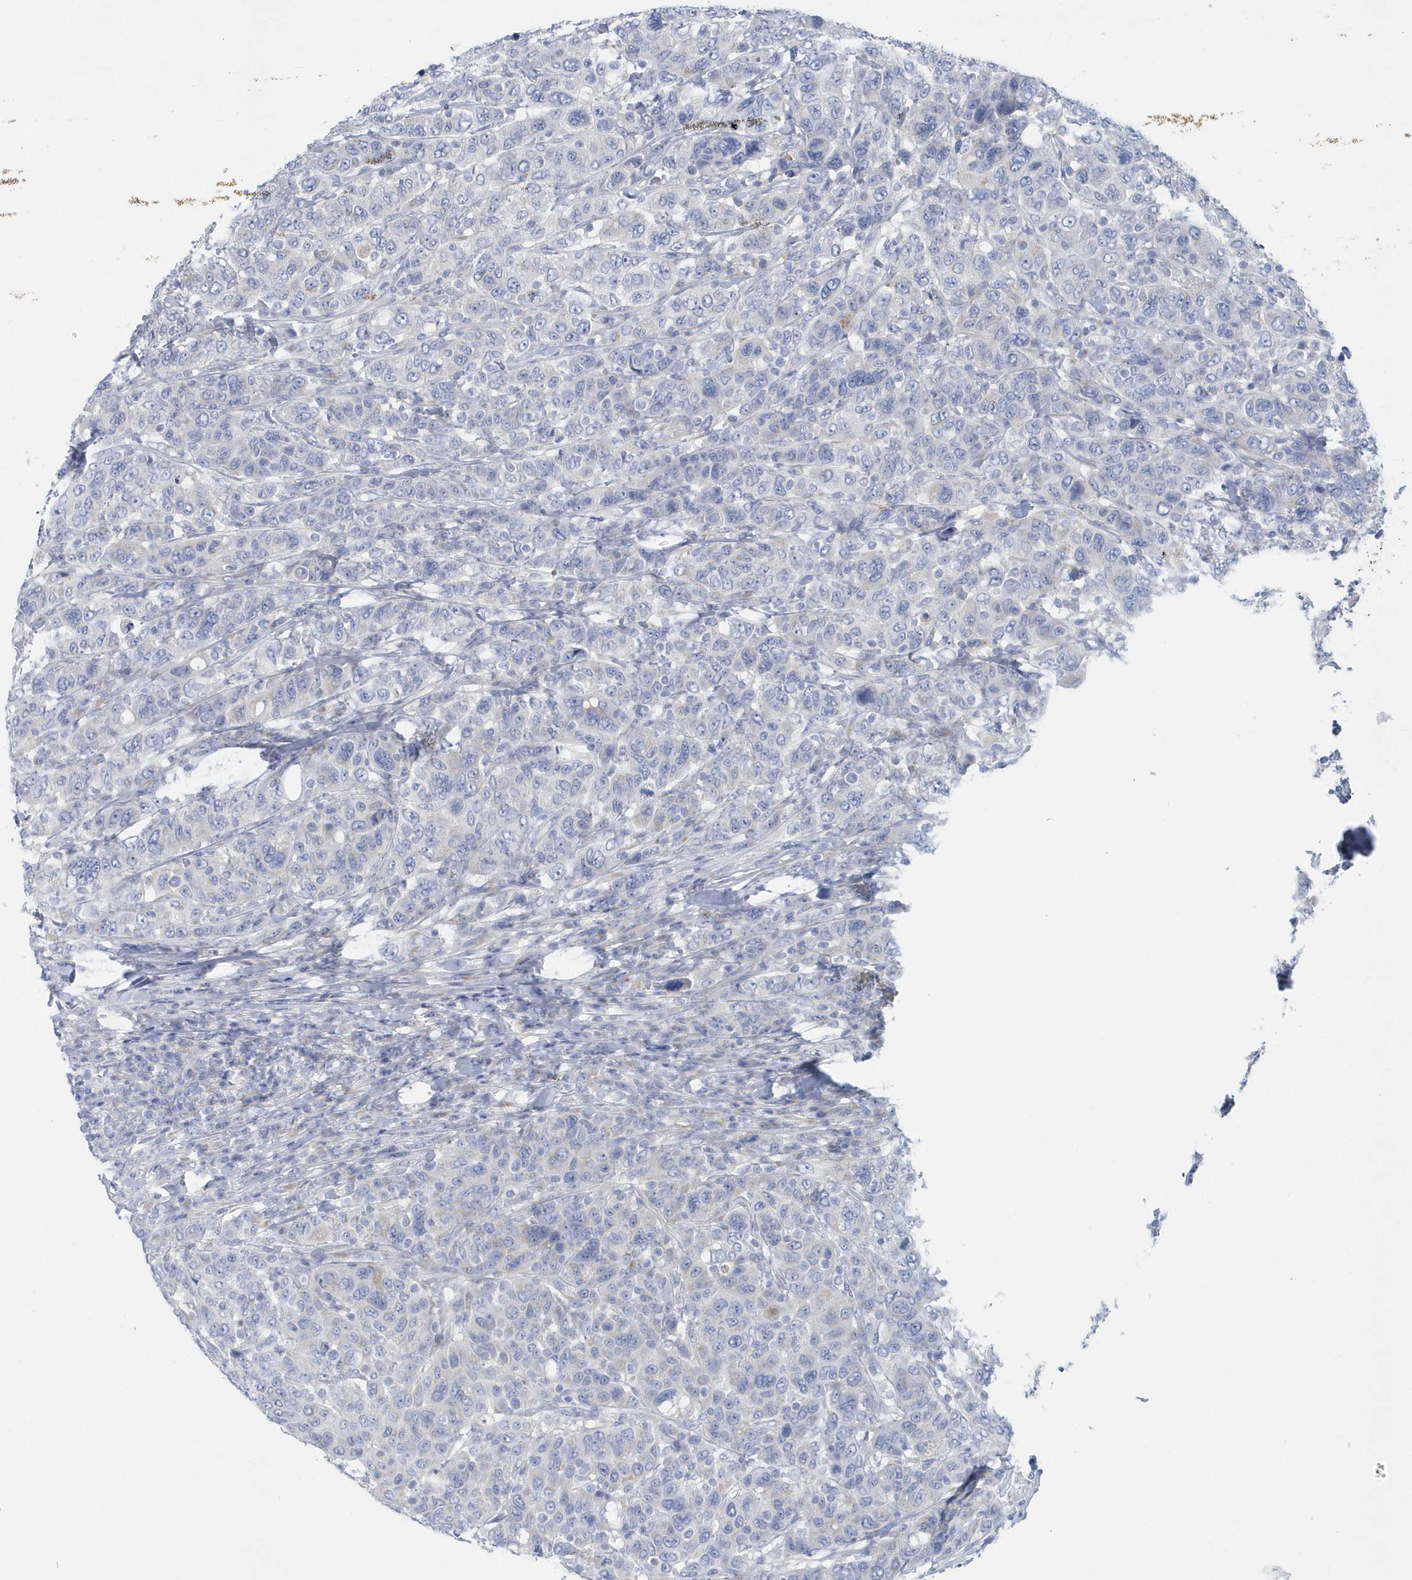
{"staining": {"intensity": "negative", "quantity": "none", "location": "none"}, "tissue": "breast cancer", "cell_type": "Tumor cells", "image_type": "cancer", "snomed": [{"axis": "morphology", "description": "Duct carcinoma"}, {"axis": "topography", "description": "Breast"}], "caption": "Immunohistochemical staining of human invasive ductal carcinoma (breast) shows no significant staining in tumor cells.", "gene": "SPATA18", "patient": {"sex": "female", "age": 37}}